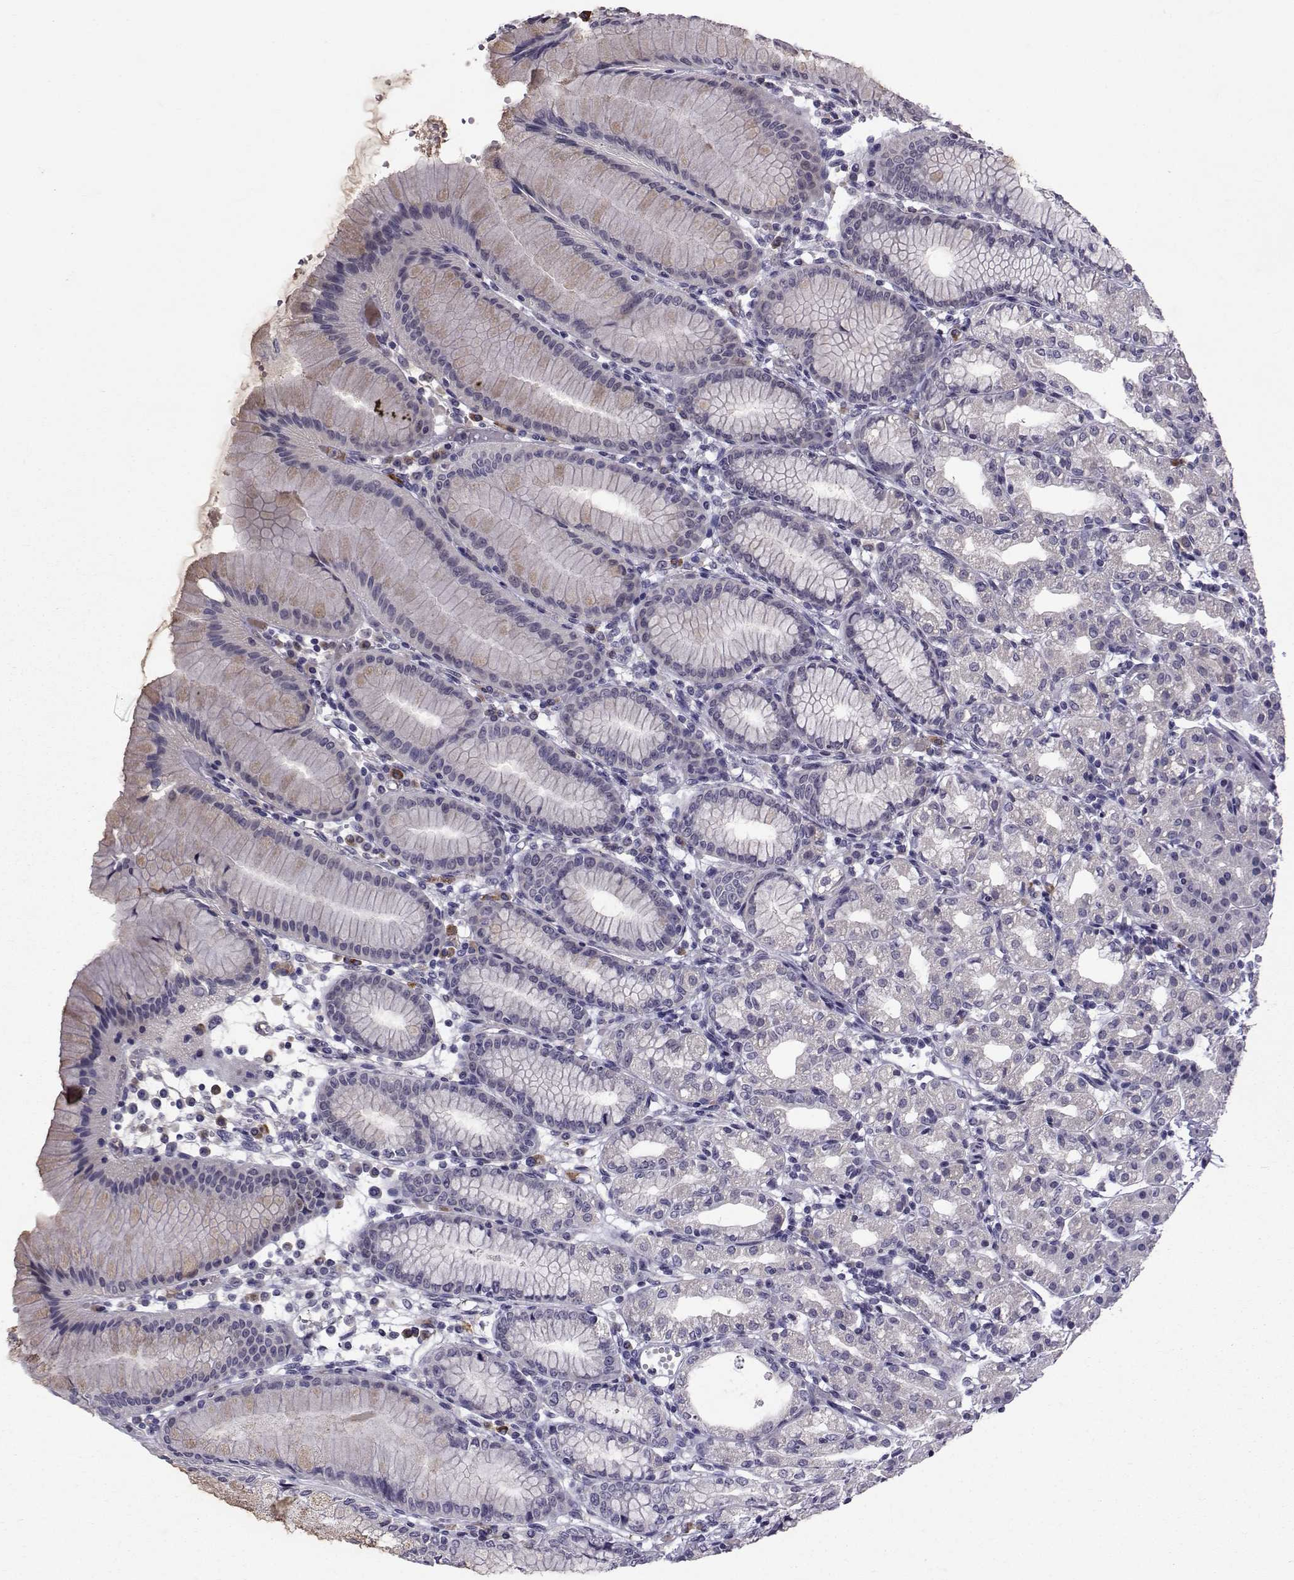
{"staining": {"intensity": "weak", "quantity": "<25%", "location": "cytoplasmic/membranous"}, "tissue": "stomach", "cell_type": "Glandular cells", "image_type": "normal", "snomed": [{"axis": "morphology", "description": "Normal tissue, NOS"}, {"axis": "topography", "description": "Skeletal muscle"}, {"axis": "topography", "description": "Stomach"}], "caption": "Glandular cells are negative for brown protein staining in unremarkable stomach. The staining is performed using DAB (3,3'-diaminobenzidine) brown chromogen with nuclei counter-stained in using hematoxylin.", "gene": "TNFRSF11B", "patient": {"sex": "female", "age": 57}}